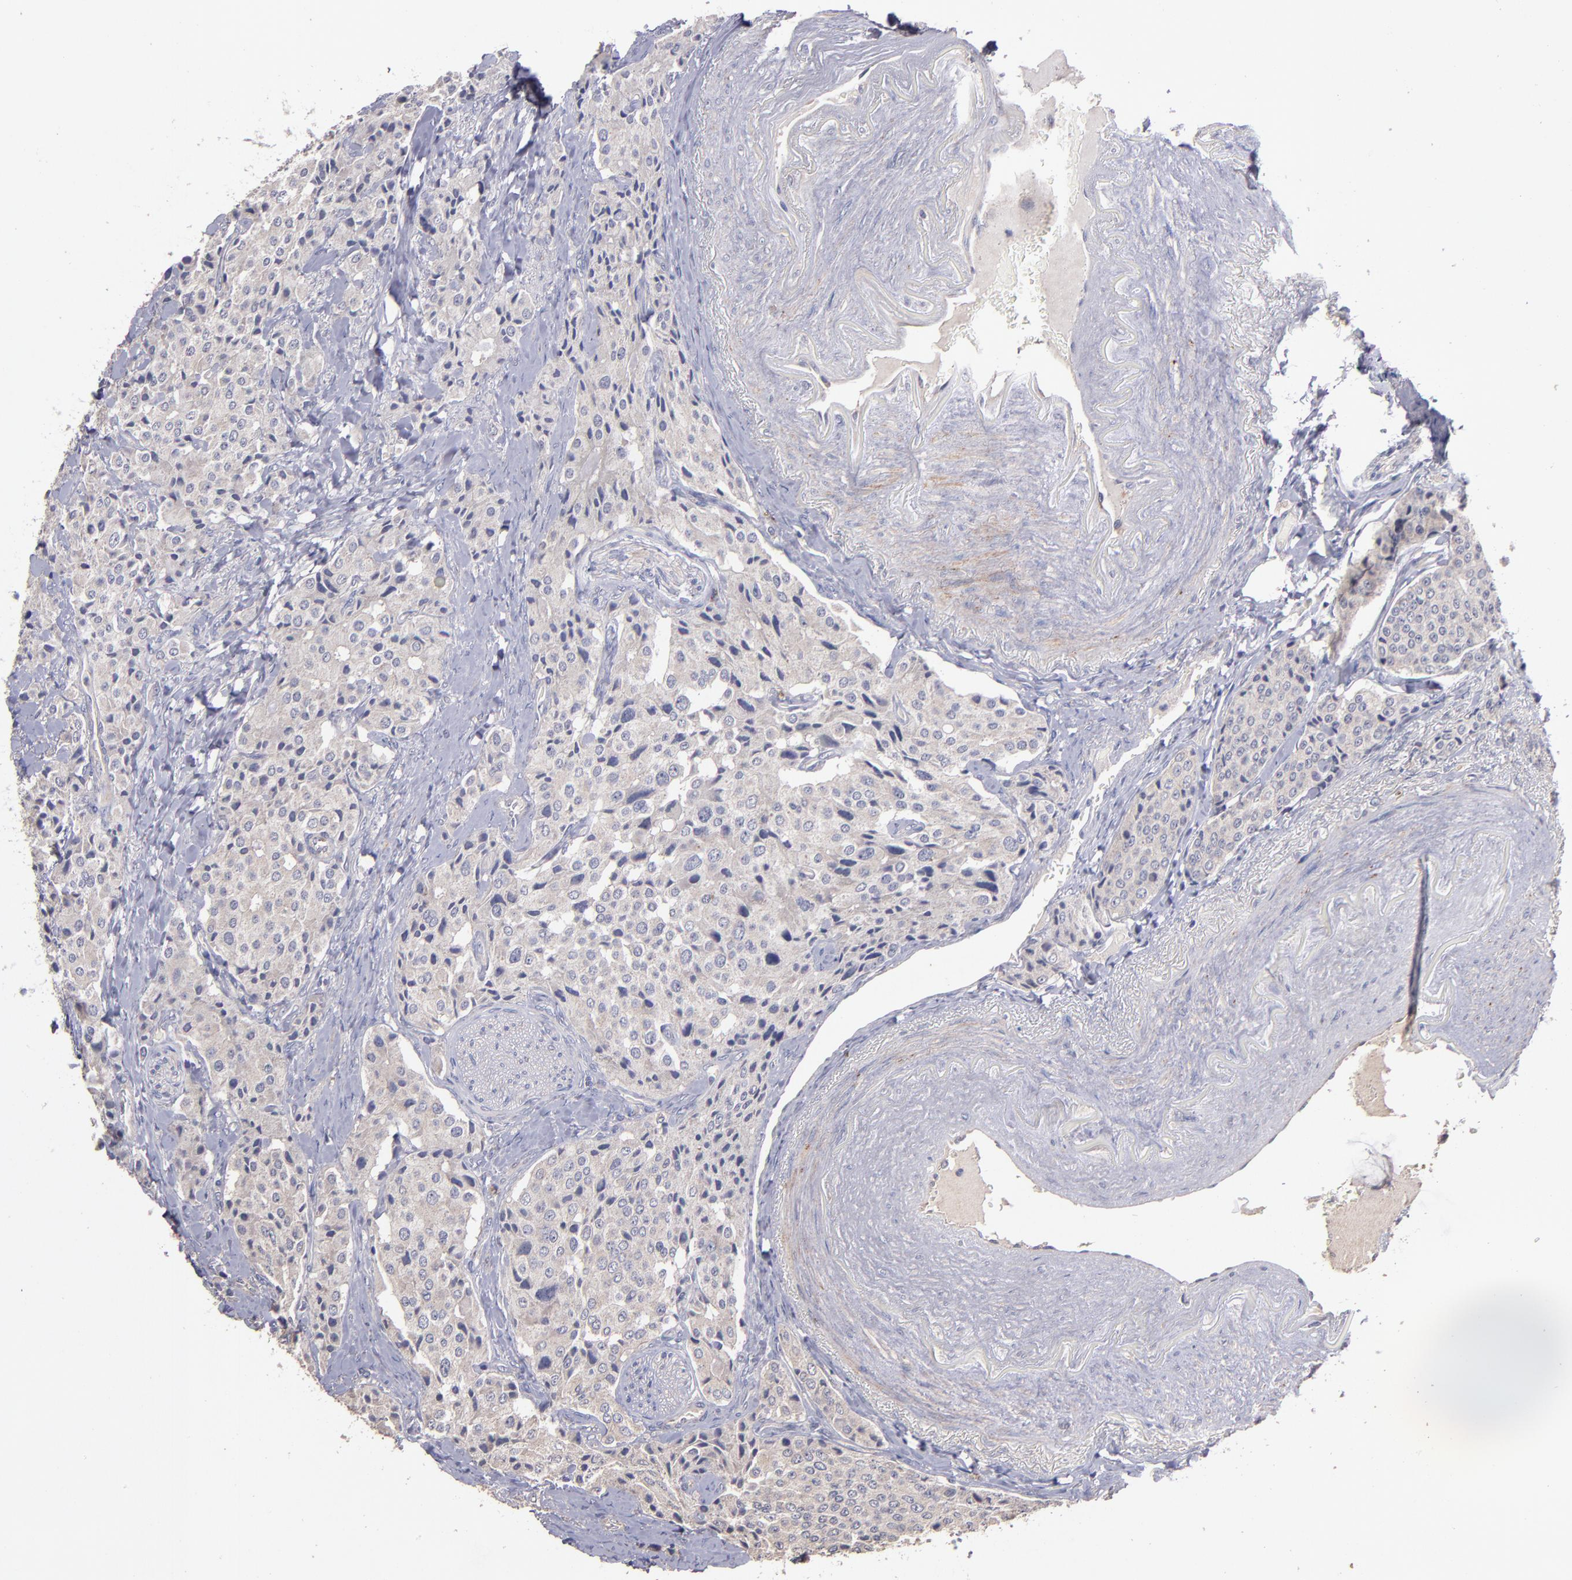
{"staining": {"intensity": "weak", "quantity": "25%-75%", "location": "cytoplasmic/membranous"}, "tissue": "carcinoid", "cell_type": "Tumor cells", "image_type": "cancer", "snomed": [{"axis": "morphology", "description": "Carcinoid, malignant, NOS"}, {"axis": "topography", "description": "Colon"}], "caption": "A brown stain labels weak cytoplasmic/membranous staining of a protein in carcinoid tumor cells. (DAB (3,3'-diaminobenzidine) IHC with brightfield microscopy, high magnification).", "gene": "MAGEE1", "patient": {"sex": "female", "age": 61}}